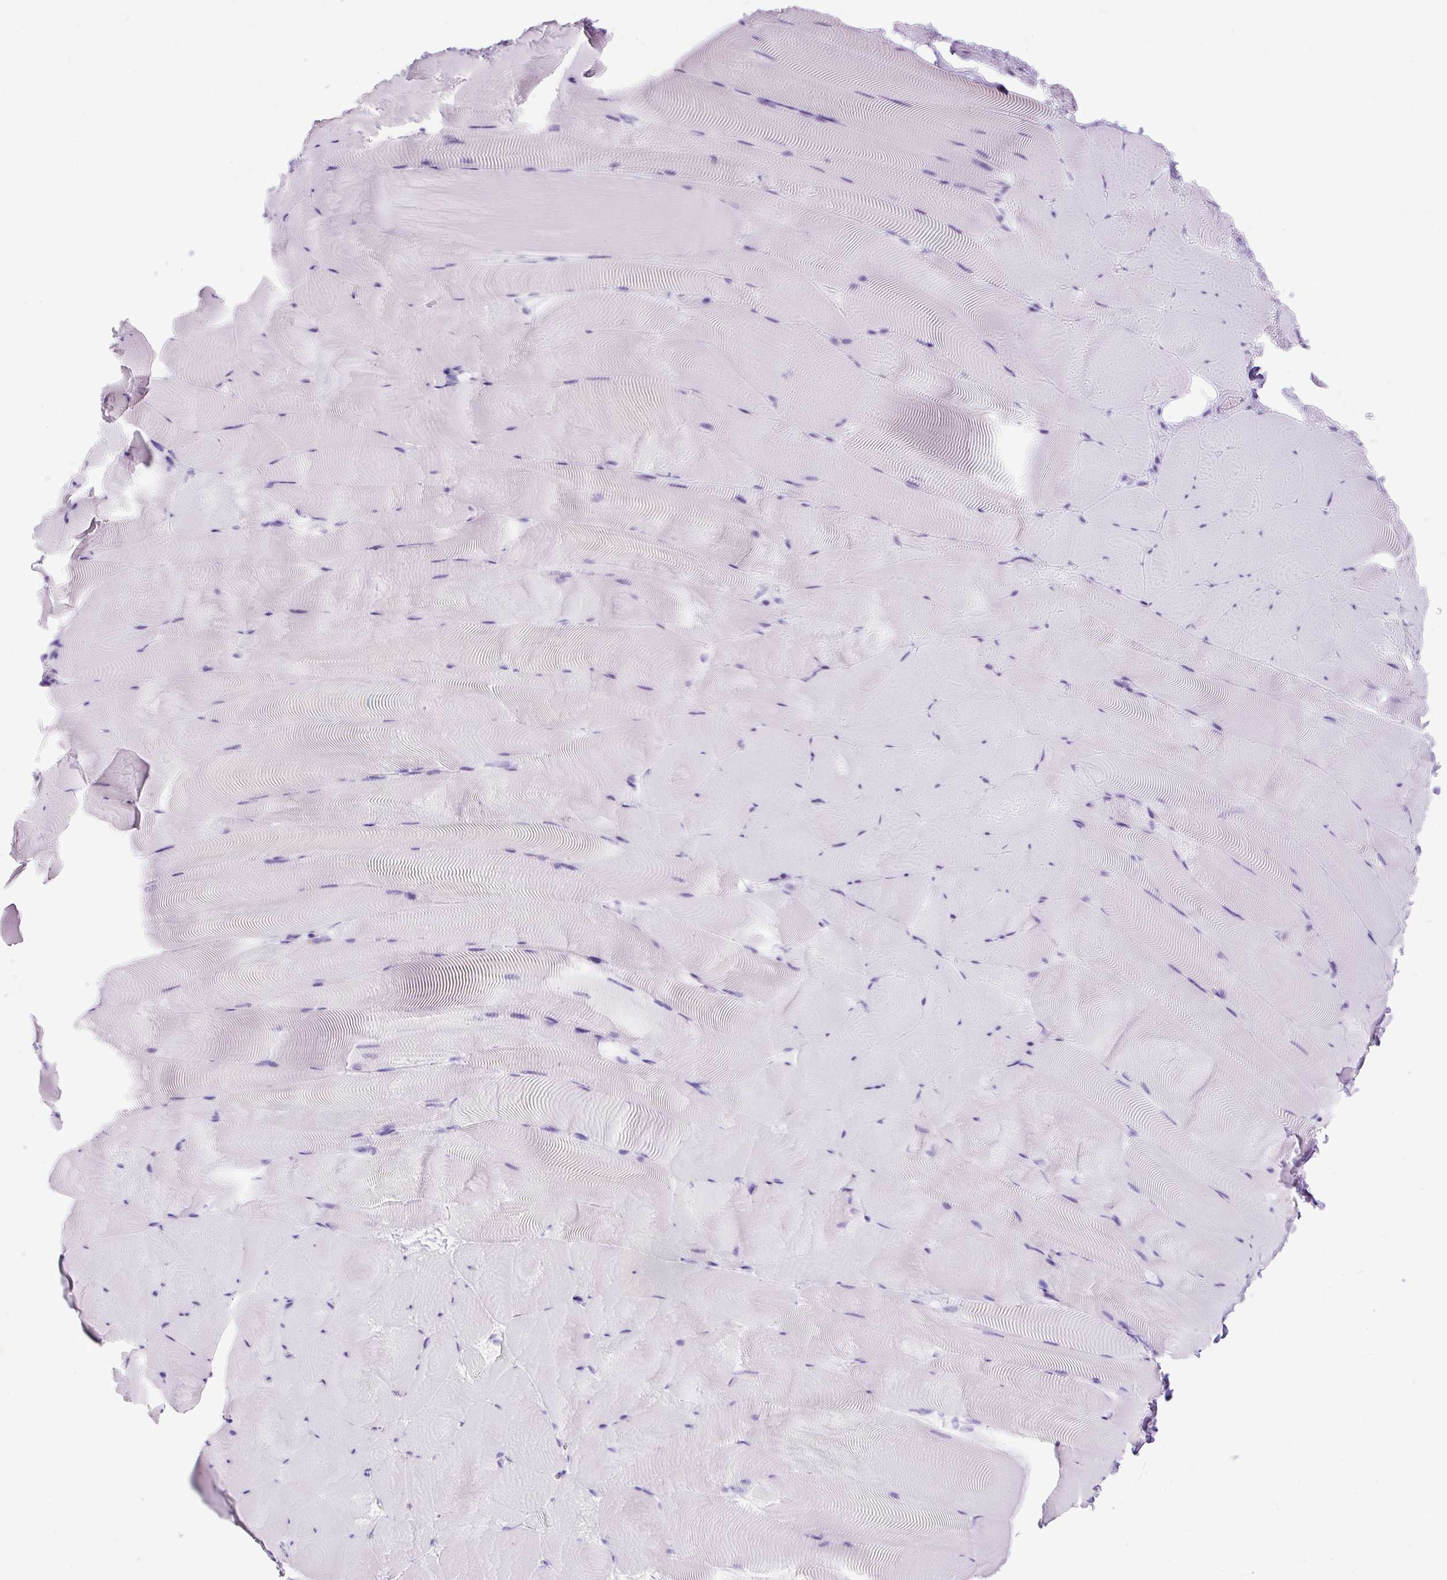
{"staining": {"intensity": "negative", "quantity": "none", "location": "none"}, "tissue": "skeletal muscle", "cell_type": "Myocytes", "image_type": "normal", "snomed": [{"axis": "morphology", "description": "Normal tissue, NOS"}, {"axis": "topography", "description": "Skeletal muscle"}], "caption": "The photomicrograph shows no staining of myocytes in normal skeletal muscle. (Immunohistochemistry, brightfield microscopy, high magnification).", "gene": "PDIA2", "patient": {"sex": "female", "age": 64}}